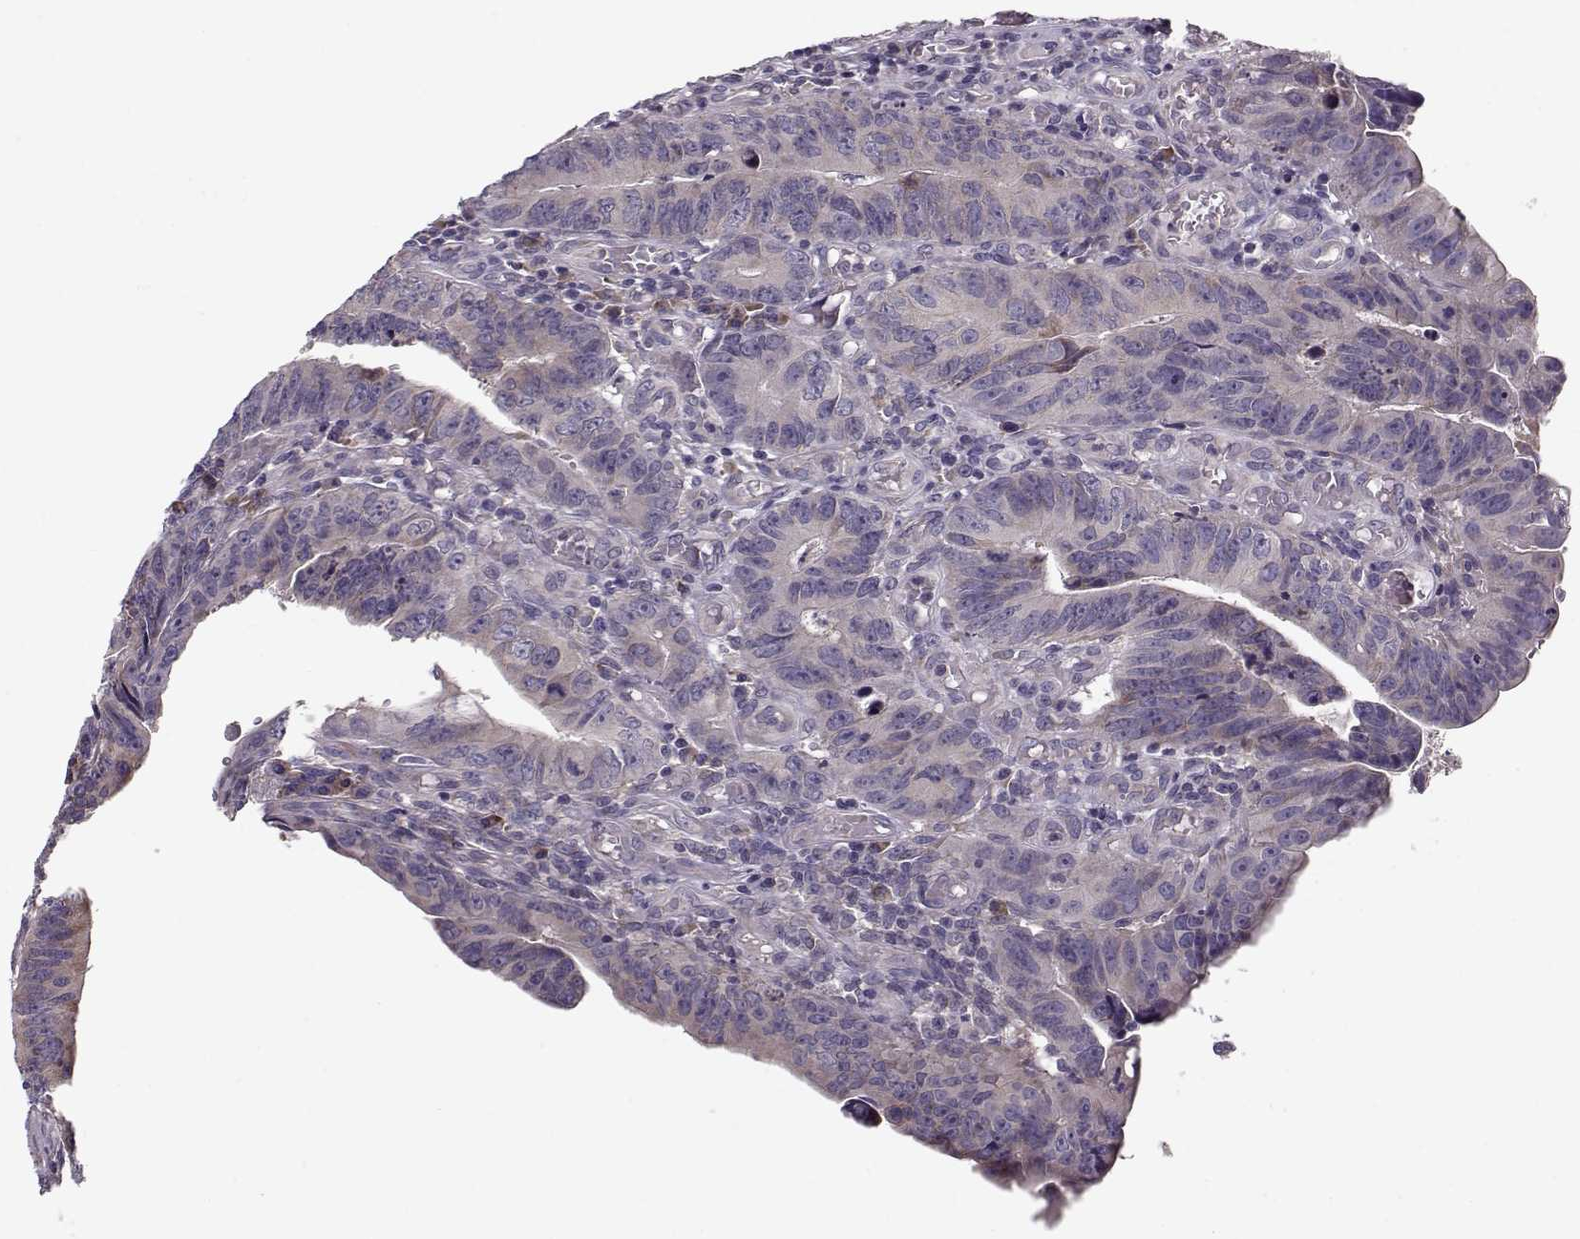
{"staining": {"intensity": "negative", "quantity": "none", "location": "none"}, "tissue": "colorectal cancer", "cell_type": "Tumor cells", "image_type": "cancer", "snomed": [{"axis": "morphology", "description": "Adenocarcinoma, NOS"}, {"axis": "topography", "description": "Colon"}], "caption": "This micrograph is of adenocarcinoma (colorectal) stained with immunohistochemistry to label a protein in brown with the nuclei are counter-stained blue. There is no expression in tumor cells. The staining was performed using DAB to visualize the protein expression in brown, while the nuclei were stained in blue with hematoxylin (Magnification: 20x).", "gene": "ENTPD8", "patient": {"sex": "female", "age": 87}}